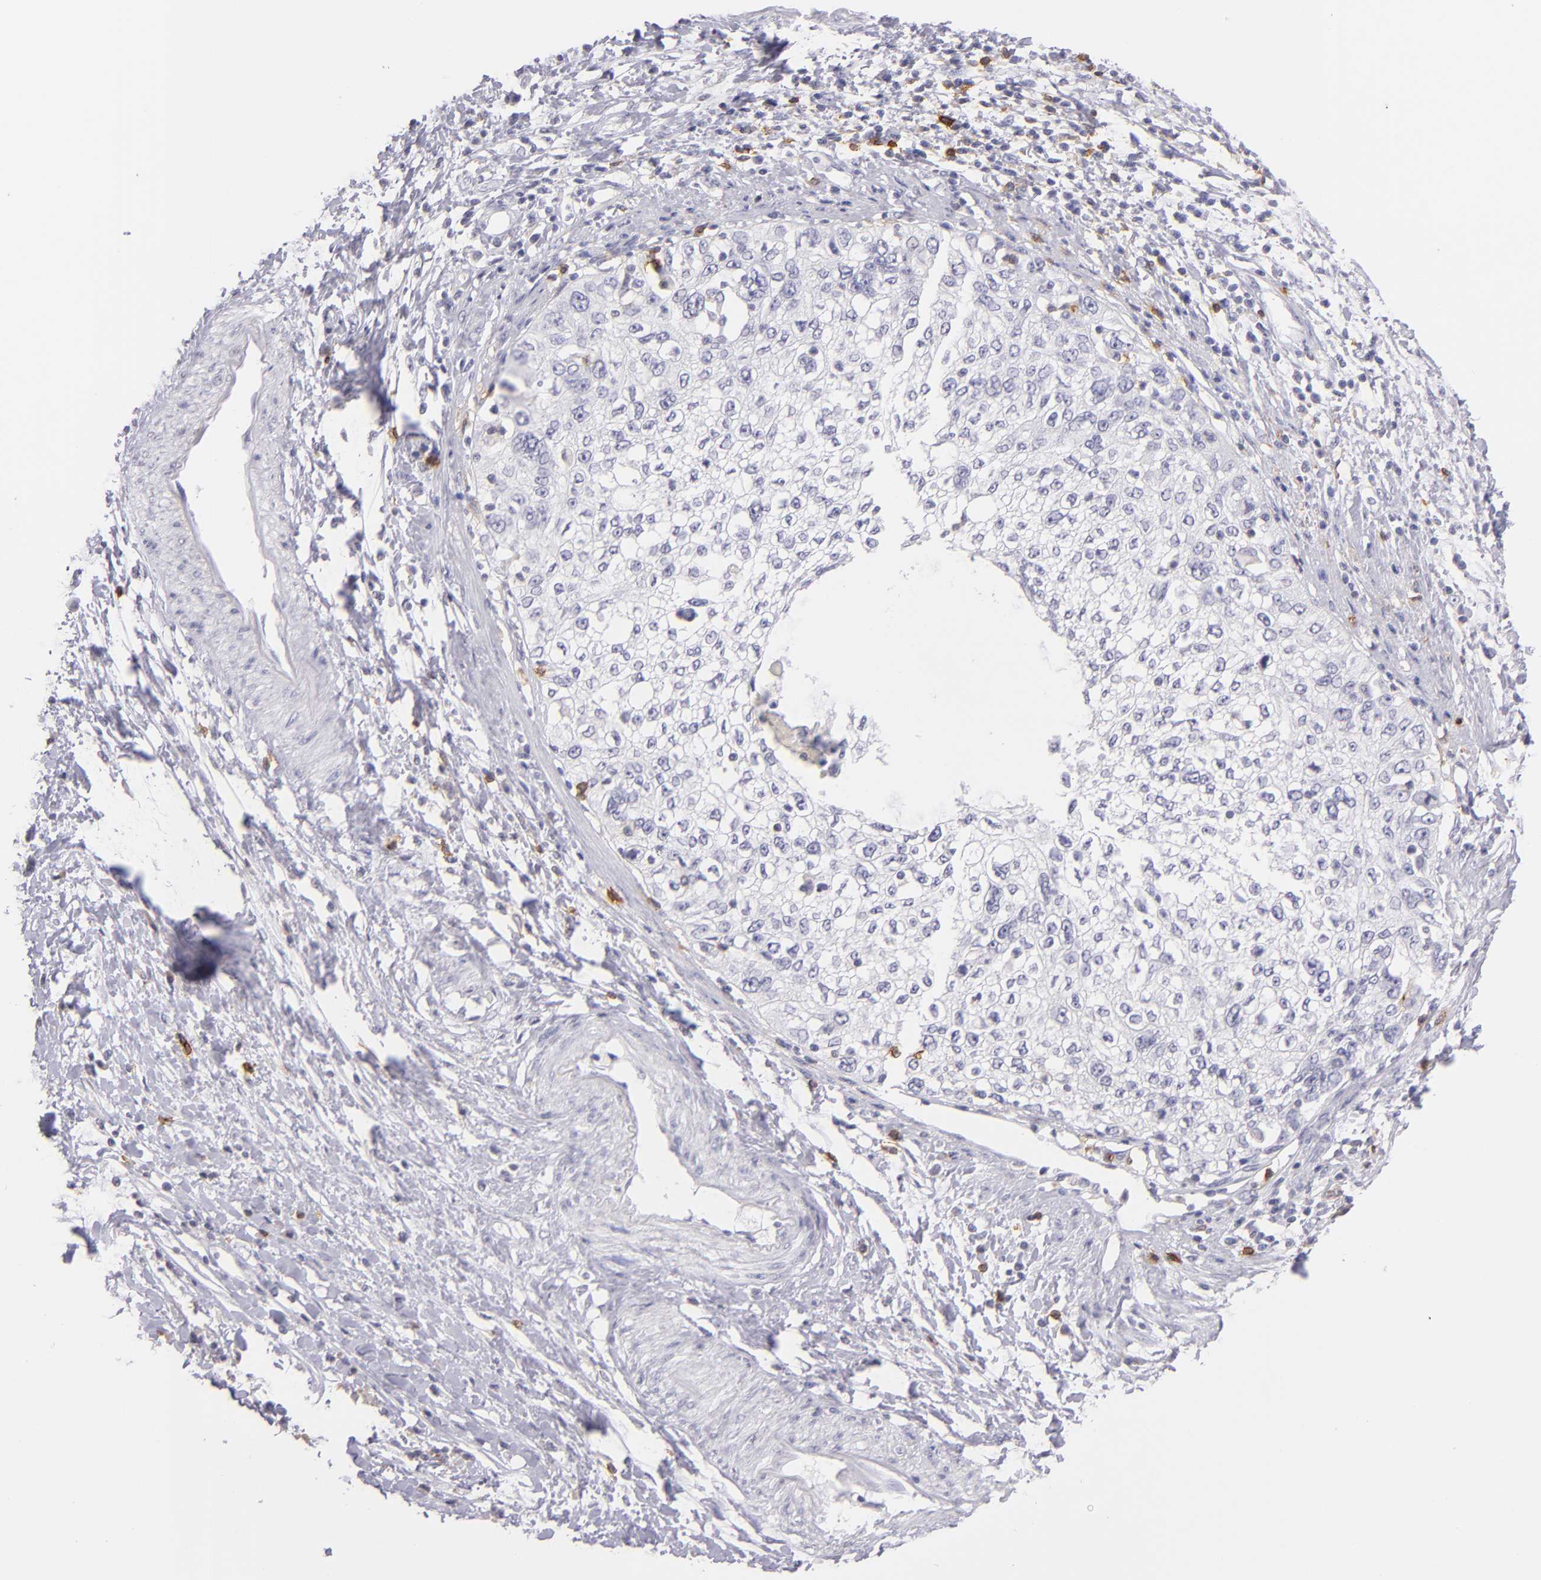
{"staining": {"intensity": "negative", "quantity": "none", "location": "none"}, "tissue": "cervical cancer", "cell_type": "Tumor cells", "image_type": "cancer", "snomed": [{"axis": "morphology", "description": "Squamous cell carcinoma, NOS"}, {"axis": "topography", "description": "Cervix"}], "caption": "Immunohistochemical staining of human squamous cell carcinoma (cervical) exhibits no significant staining in tumor cells.", "gene": "IL2RA", "patient": {"sex": "female", "age": 57}}